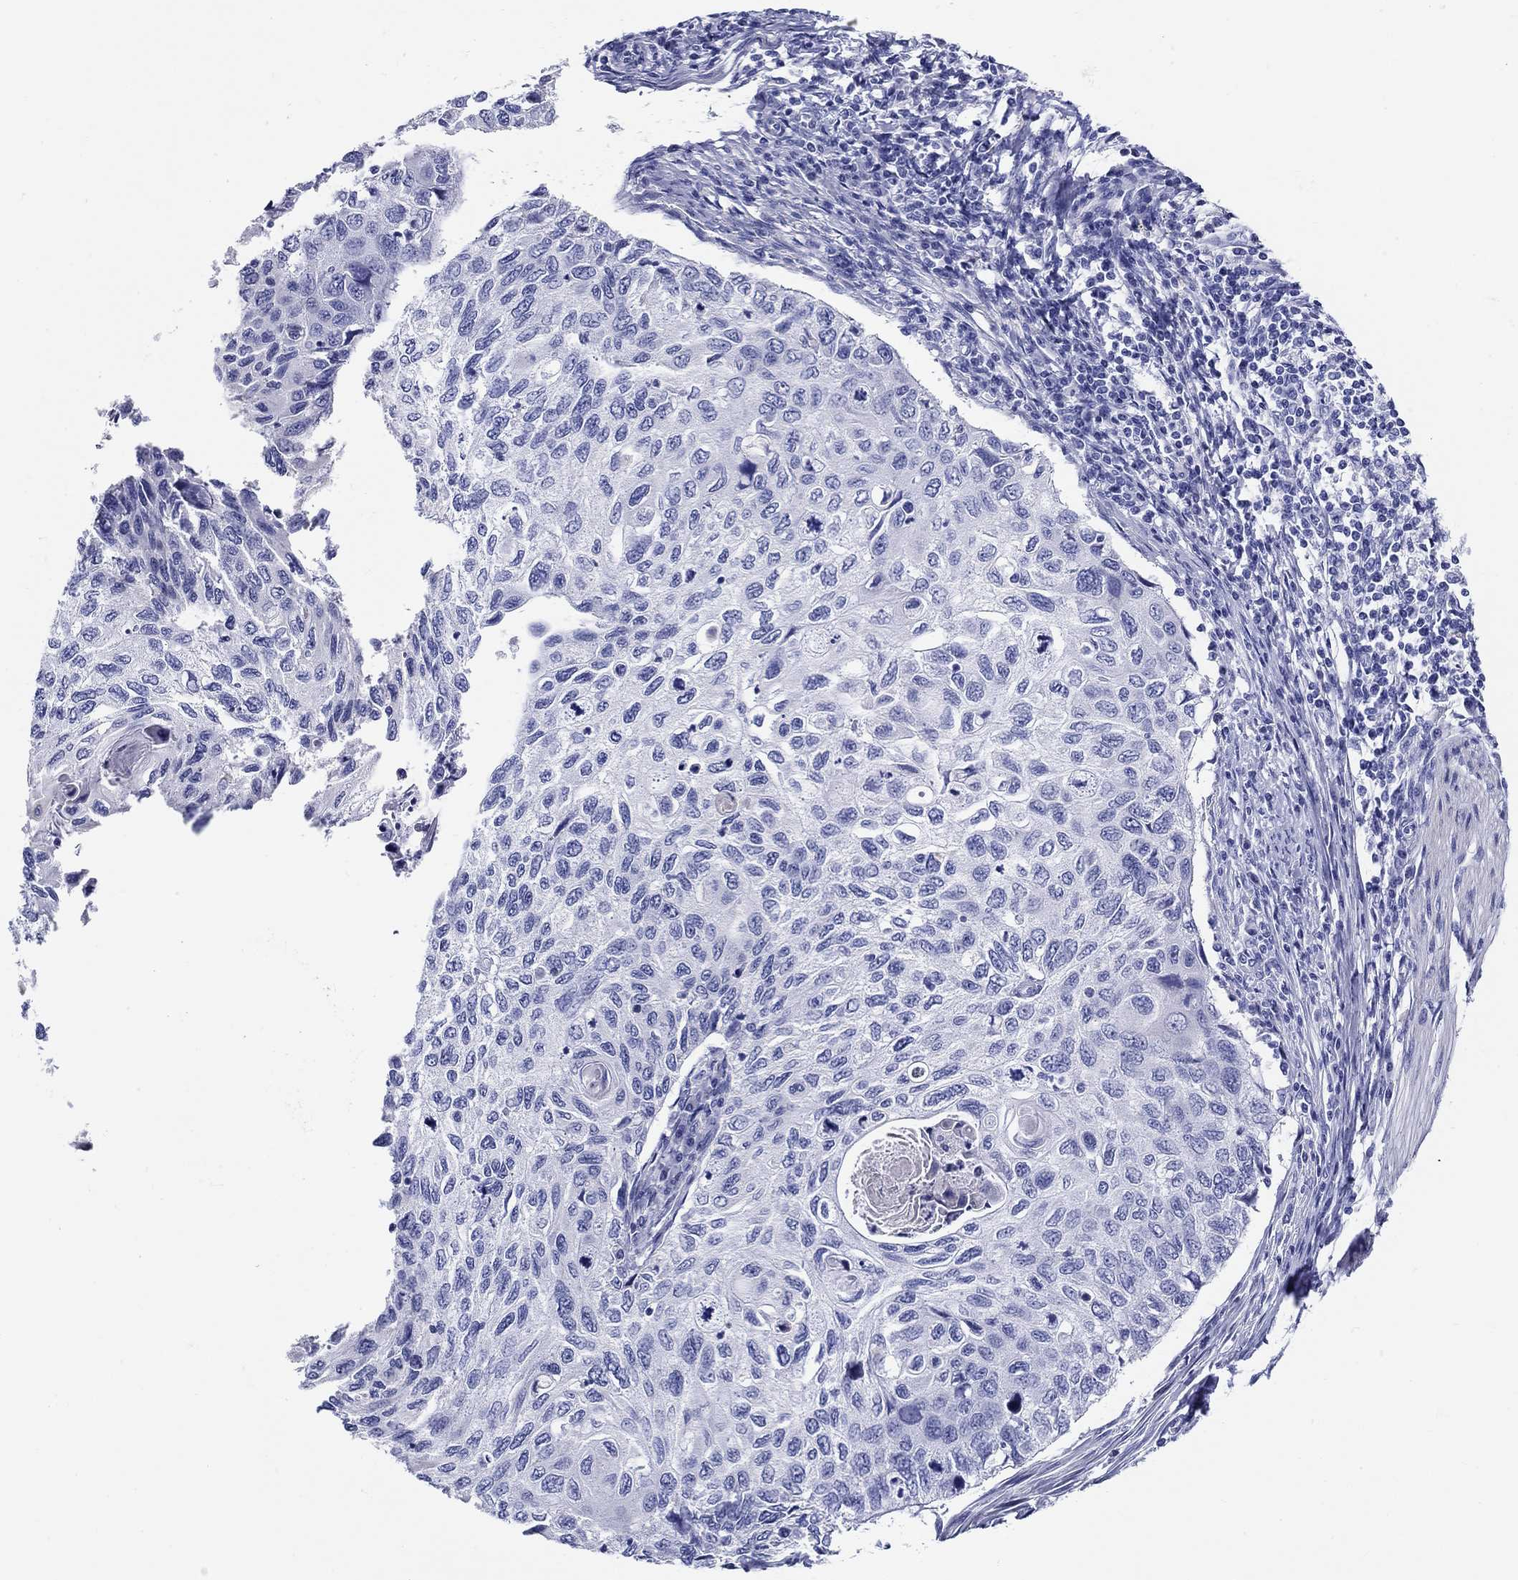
{"staining": {"intensity": "negative", "quantity": "none", "location": "none"}, "tissue": "cervical cancer", "cell_type": "Tumor cells", "image_type": "cancer", "snomed": [{"axis": "morphology", "description": "Squamous cell carcinoma, NOS"}, {"axis": "topography", "description": "Cervix"}], "caption": "This is an IHC histopathology image of cervical squamous cell carcinoma. There is no expression in tumor cells.", "gene": "CRYGS", "patient": {"sex": "female", "age": 70}}